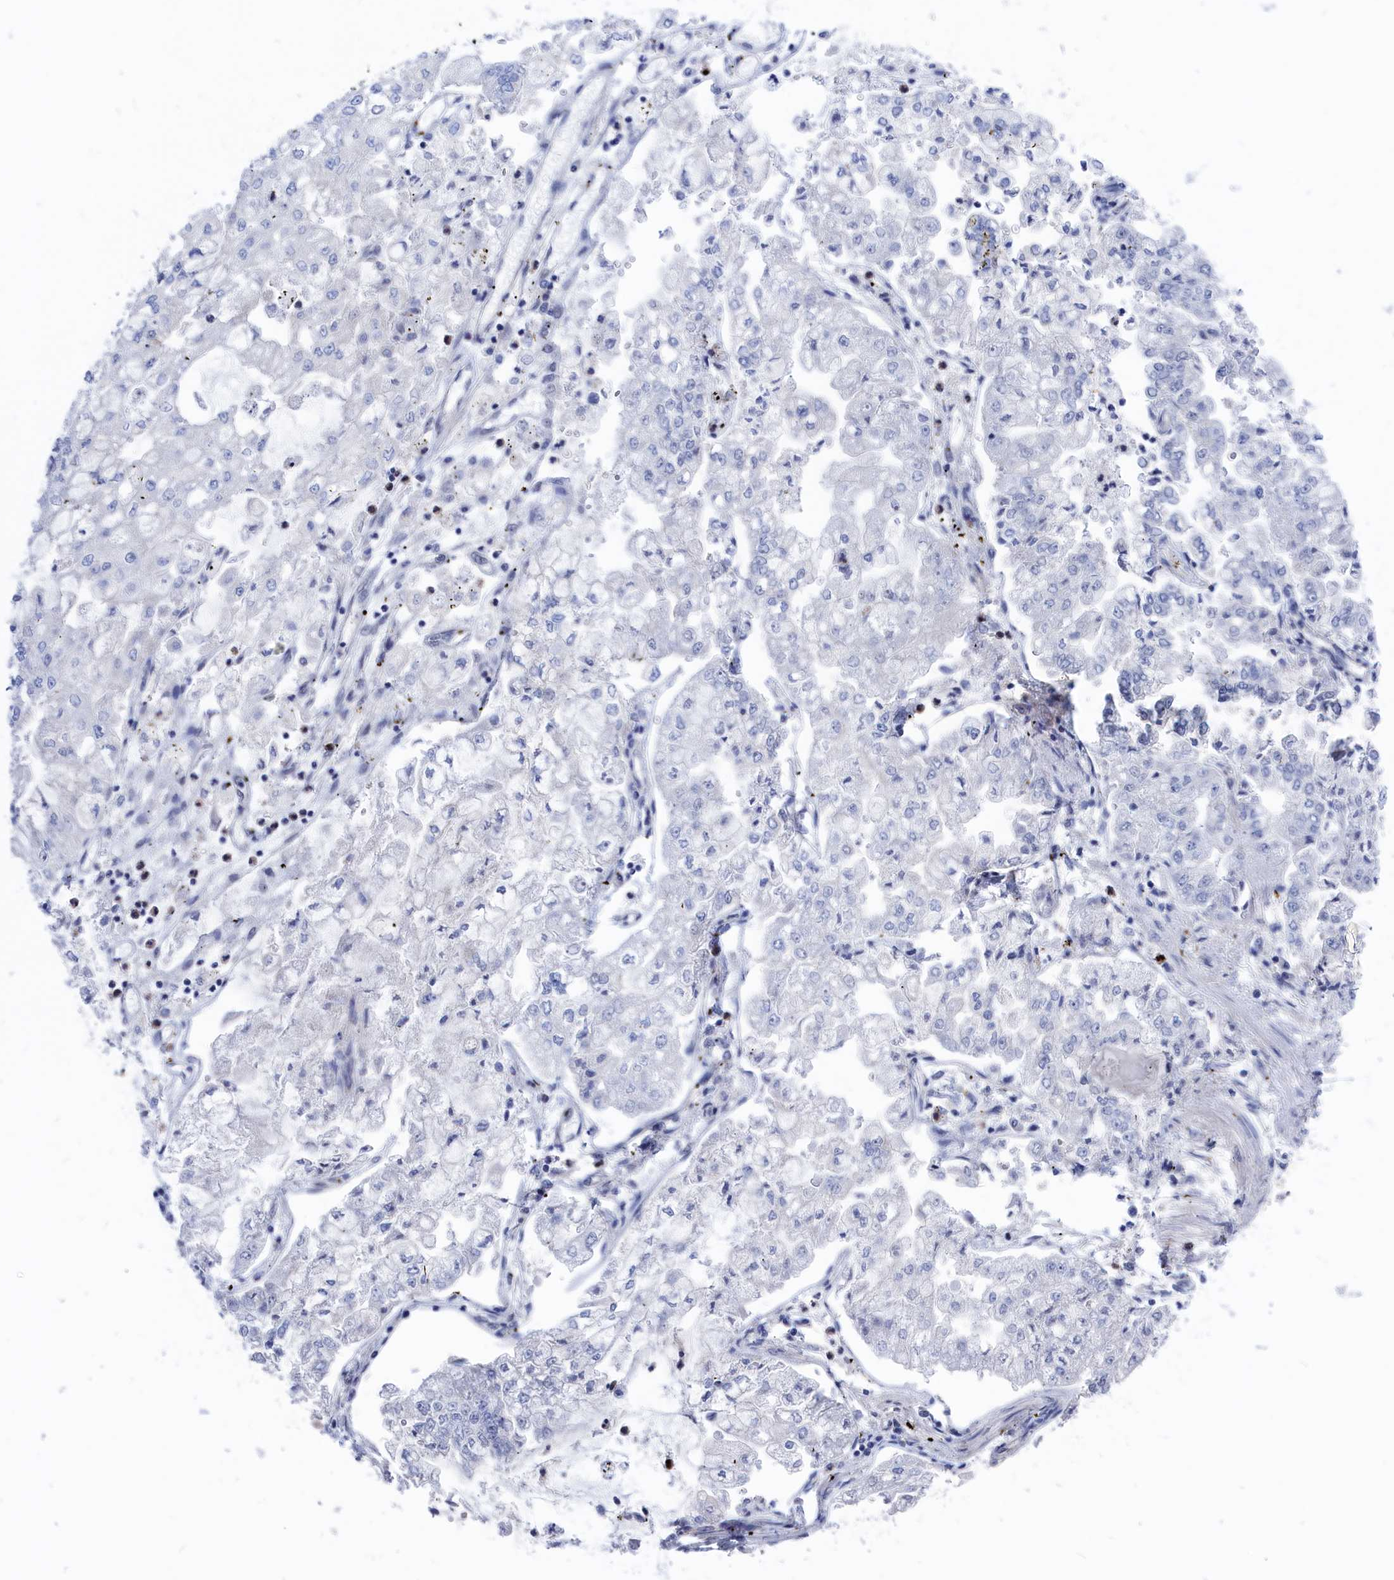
{"staining": {"intensity": "negative", "quantity": "none", "location": "none"}, "tissue": "stomach cancer", "cell_type": "Tumor cells", "image_type": "cancer", "snomed": [{"axis": "morphology", "description": "Adenocarcinoma, NOS"}, {"axis": "topography", "description": "Stomach"}], "caption": "This is an immunohistochemistry (IHC) histopathology image of human stomach cancer. There is no positivity in tumor cells.", "gene": "MARCHF3", "patient": {"sex": "male", "age": 76}}